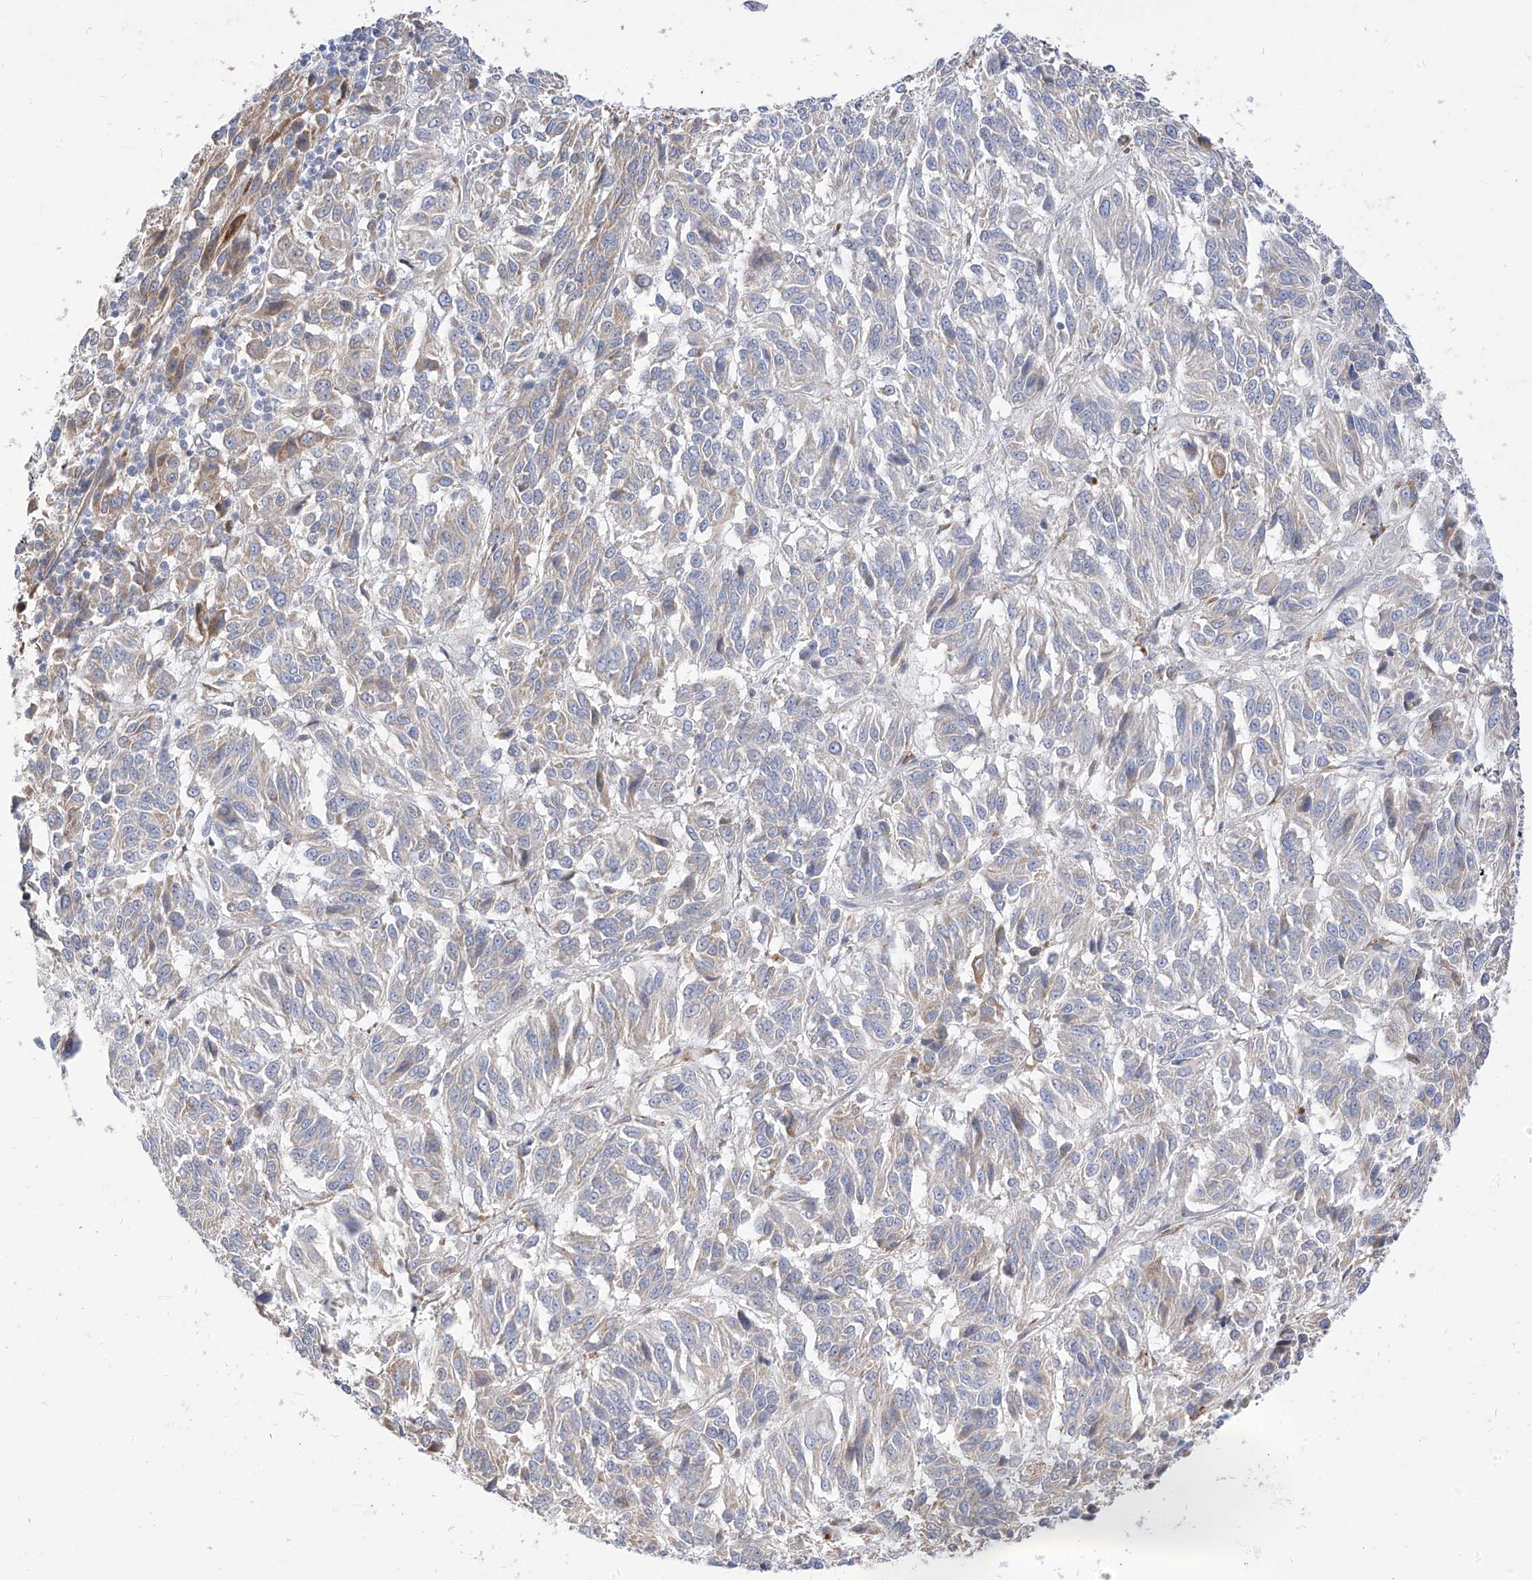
{"staining": {"intensity": "moderate", "quantity": "<25%", "location": "cytoplasmic/membranous"}, "tissue": "melanoma", "cell_type": "Tumor cells", "image_type": "cancer", "snomed": [{"axis": "morphology", "description": "Malignant melanoma, Metastatic site"}, {"axis": "topography", "description": "Lung"}], "caption": "There is low levels of moderate cytoplasmic/membranous expression in tumor cells of melanoma, as demonstrated by immunohistochemical staining (brown color).", "gene": "RASA2", "patient": {"sex": "male", "age": 64}}